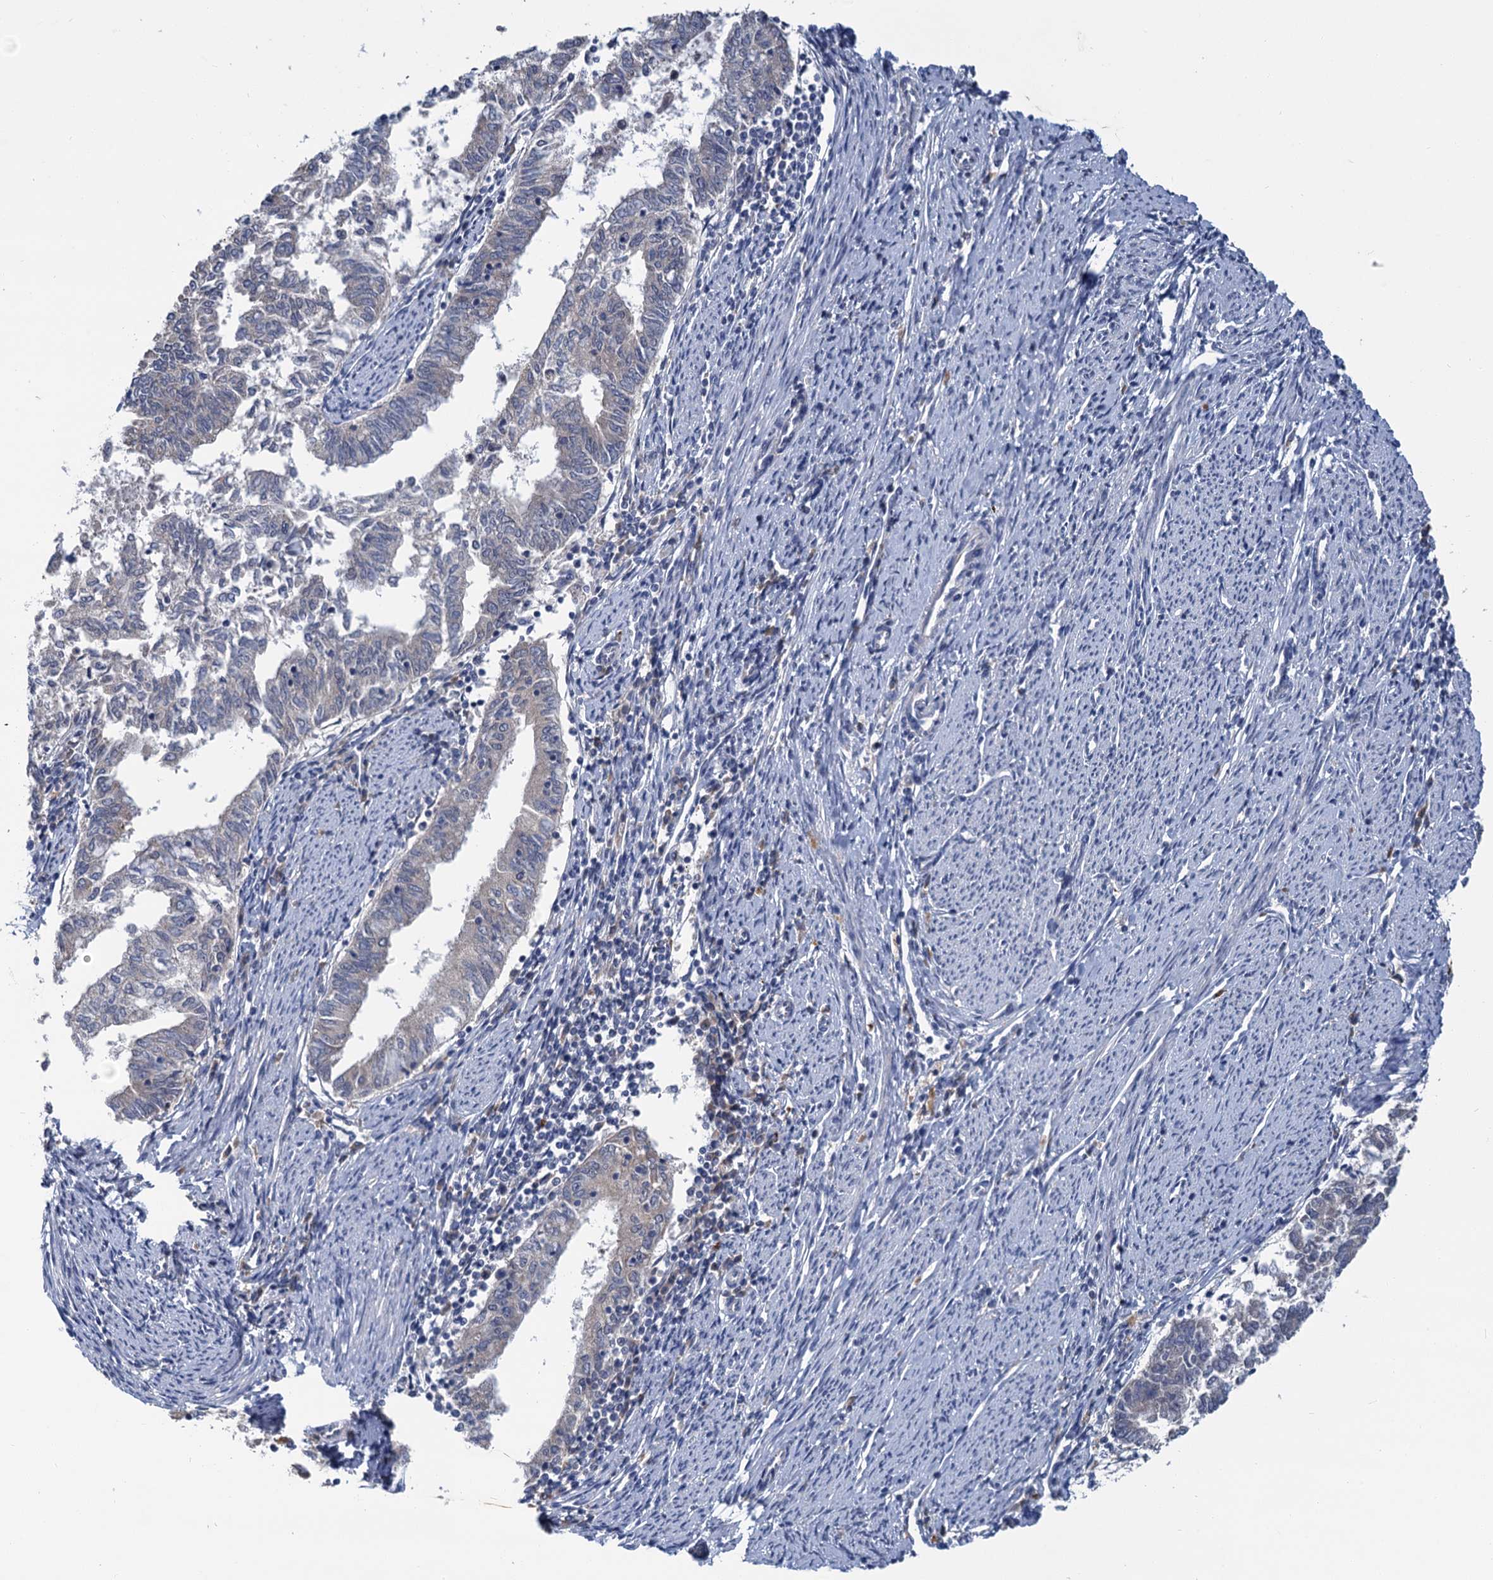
{"staining": {"intensity": "negative", "quantity": "none", "location": "none"}, "tissue": "endometrial cancer", "cell_type": "Tumor cells", "image_type": "cancer", "snomed": [{"axis": "morphology", "description": "Adenocarcinoma, NOS"}, {"axis": "topography", "description": "Endometrium"}], "caption": "Endometrial adenocarcinoma was stained to show a protein in brown. There is no significant positivity in tumor cells.", "gene": "ANKRD42", "patient": {"sex": "female", "age": 79}}